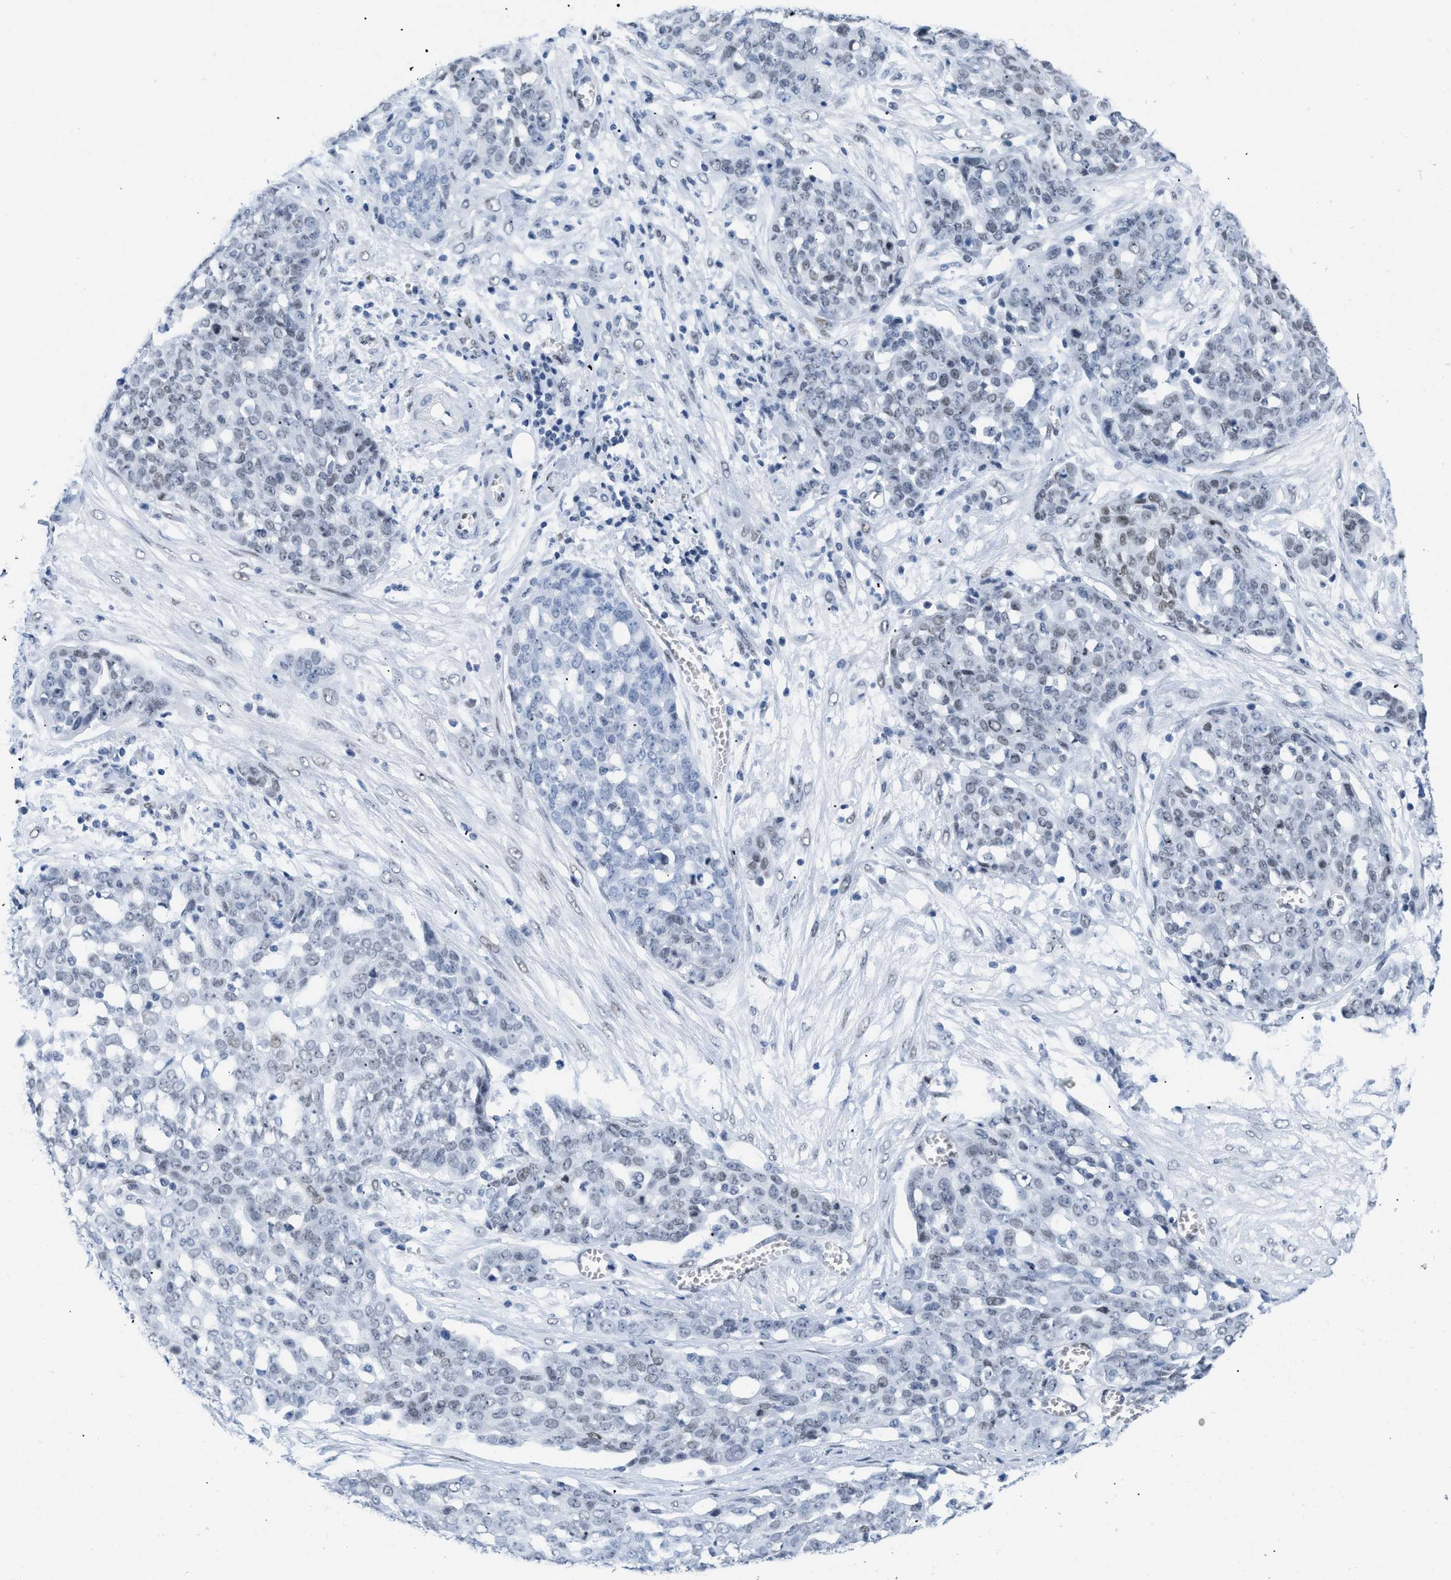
{"staining": {"intensity": "moderate", "quantity": "<25%", "location": "nuclear"}, "tissue": "ovarian cancer", "cell_type": "Tumor cells", "image_type": "cancer", "snomed": [{"axis": "morphology", "description": "Cystadenocarcinoma, serous, NOS"}, {"axis": "topography", "description": "Soft tissue"}, {"axis": "topography", "description": "Ovary"}], "caption": "Immunohistochemical staining of ovarian serous cystadenocarcinoma exhibits moderate nuclear protein positivity in about <25% of tumor cells. (DAB (3,3'-diaminobenzidine) IHC with brightfield microscopy, high magnification).", "gene": "CTBP1", "patient": {"sex": "female", "age": 57}}